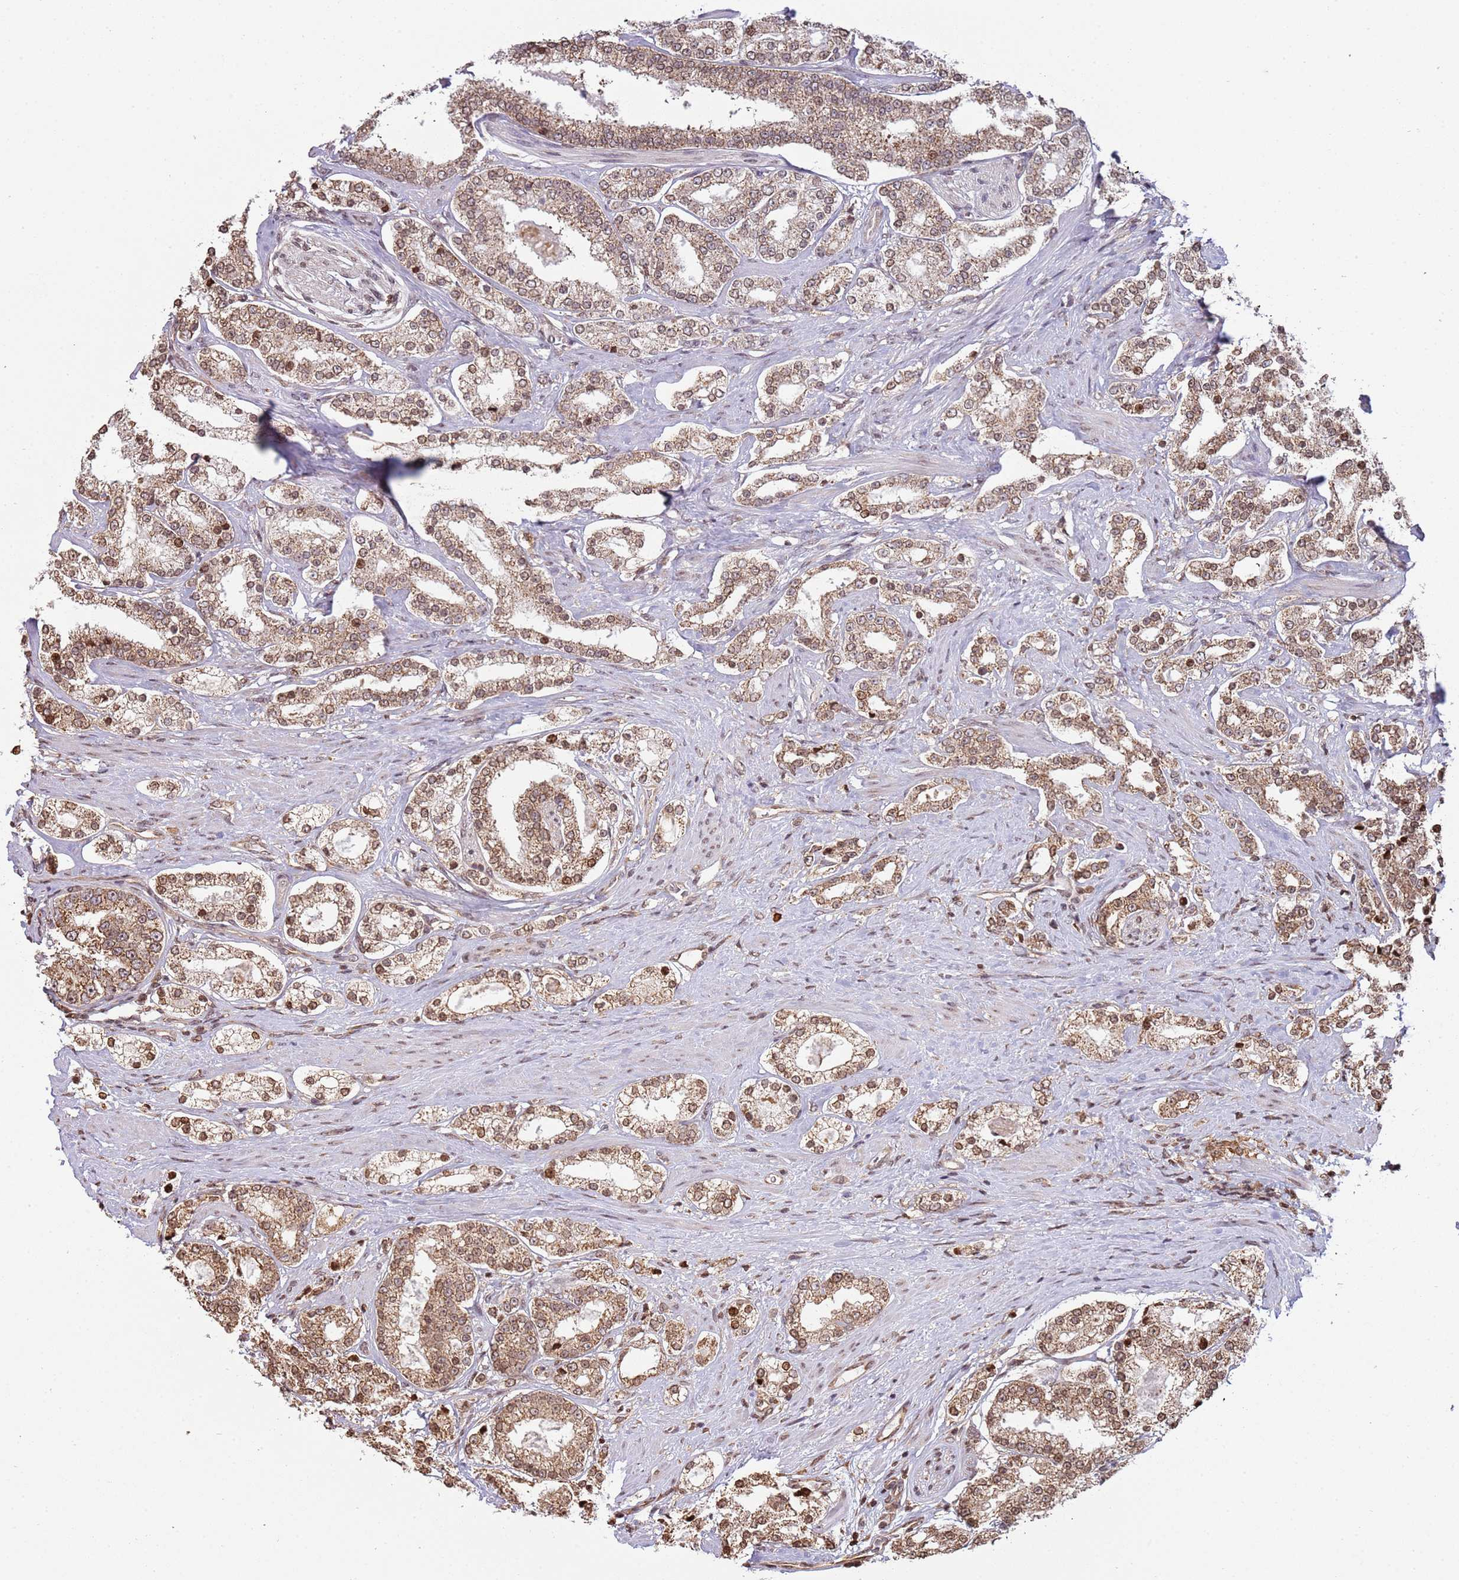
{"staining": {"intensity": "moderate", "quantity": ">75%", "location": "cytoplasmic/membranous,nuclear"}, "tissue": "prostate cancer", "cell_type": "Tumor cells", "image_type": "cancer", "snomed": [{"axis": "morphology", "description": "Normal tissue, NOS"}, {"axis": "morphology", "description": "Adenocarcinoma, High grade"}, {"axis": "topography", "description": "Prostate"}], "caption": "Immunohistochemical staining of human prostate high-grade adenocarcinoma shows medium levels of moderate cytoplasmic/membranous and nuclear protein positivity in about >75% of tumor cells.", "gene": "SCAF1", "patient": {"sex": "male", "age": 83}}